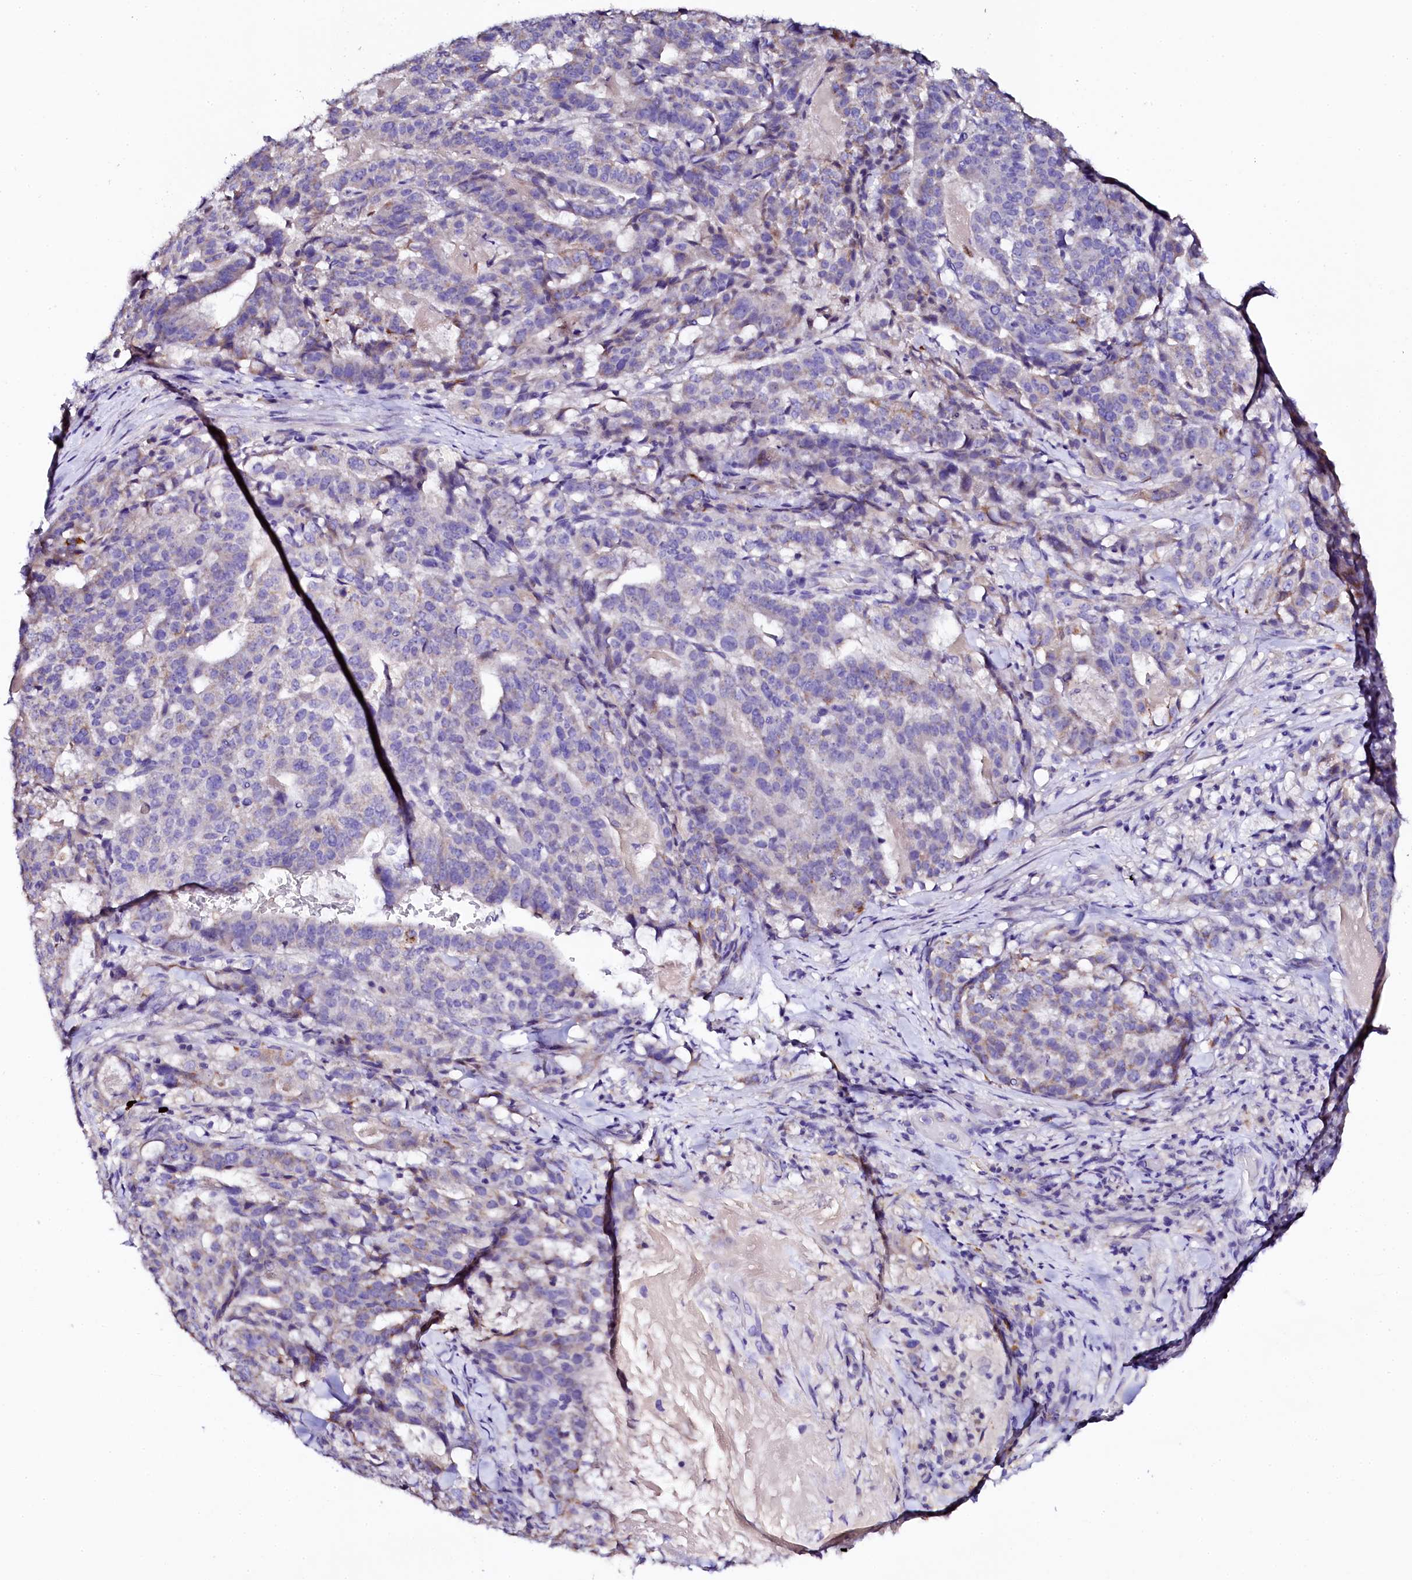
{"staining": {"intensity": "negative", "quantity": "none", "location": "none"}, "tissue": "stomach cancer", "cell_type": "Tumor cells", "image_type": "cancer", "snomed": [{"axis": "morphology", "description": "Adenocarcinoma, NOS"}, {"axis": "topography", "description": "Stomach"}], "caption": "Photomicrograph shows no protein staining in tumor cells of stomach cancer tissue. The staining is performed using DAB (3,3'-diaminobenzidine) brown chromogen with nuclei counter-stained in using hematoxylin.", "gene": "NAA16", "patient": {"sex": "male", "age": 48}}